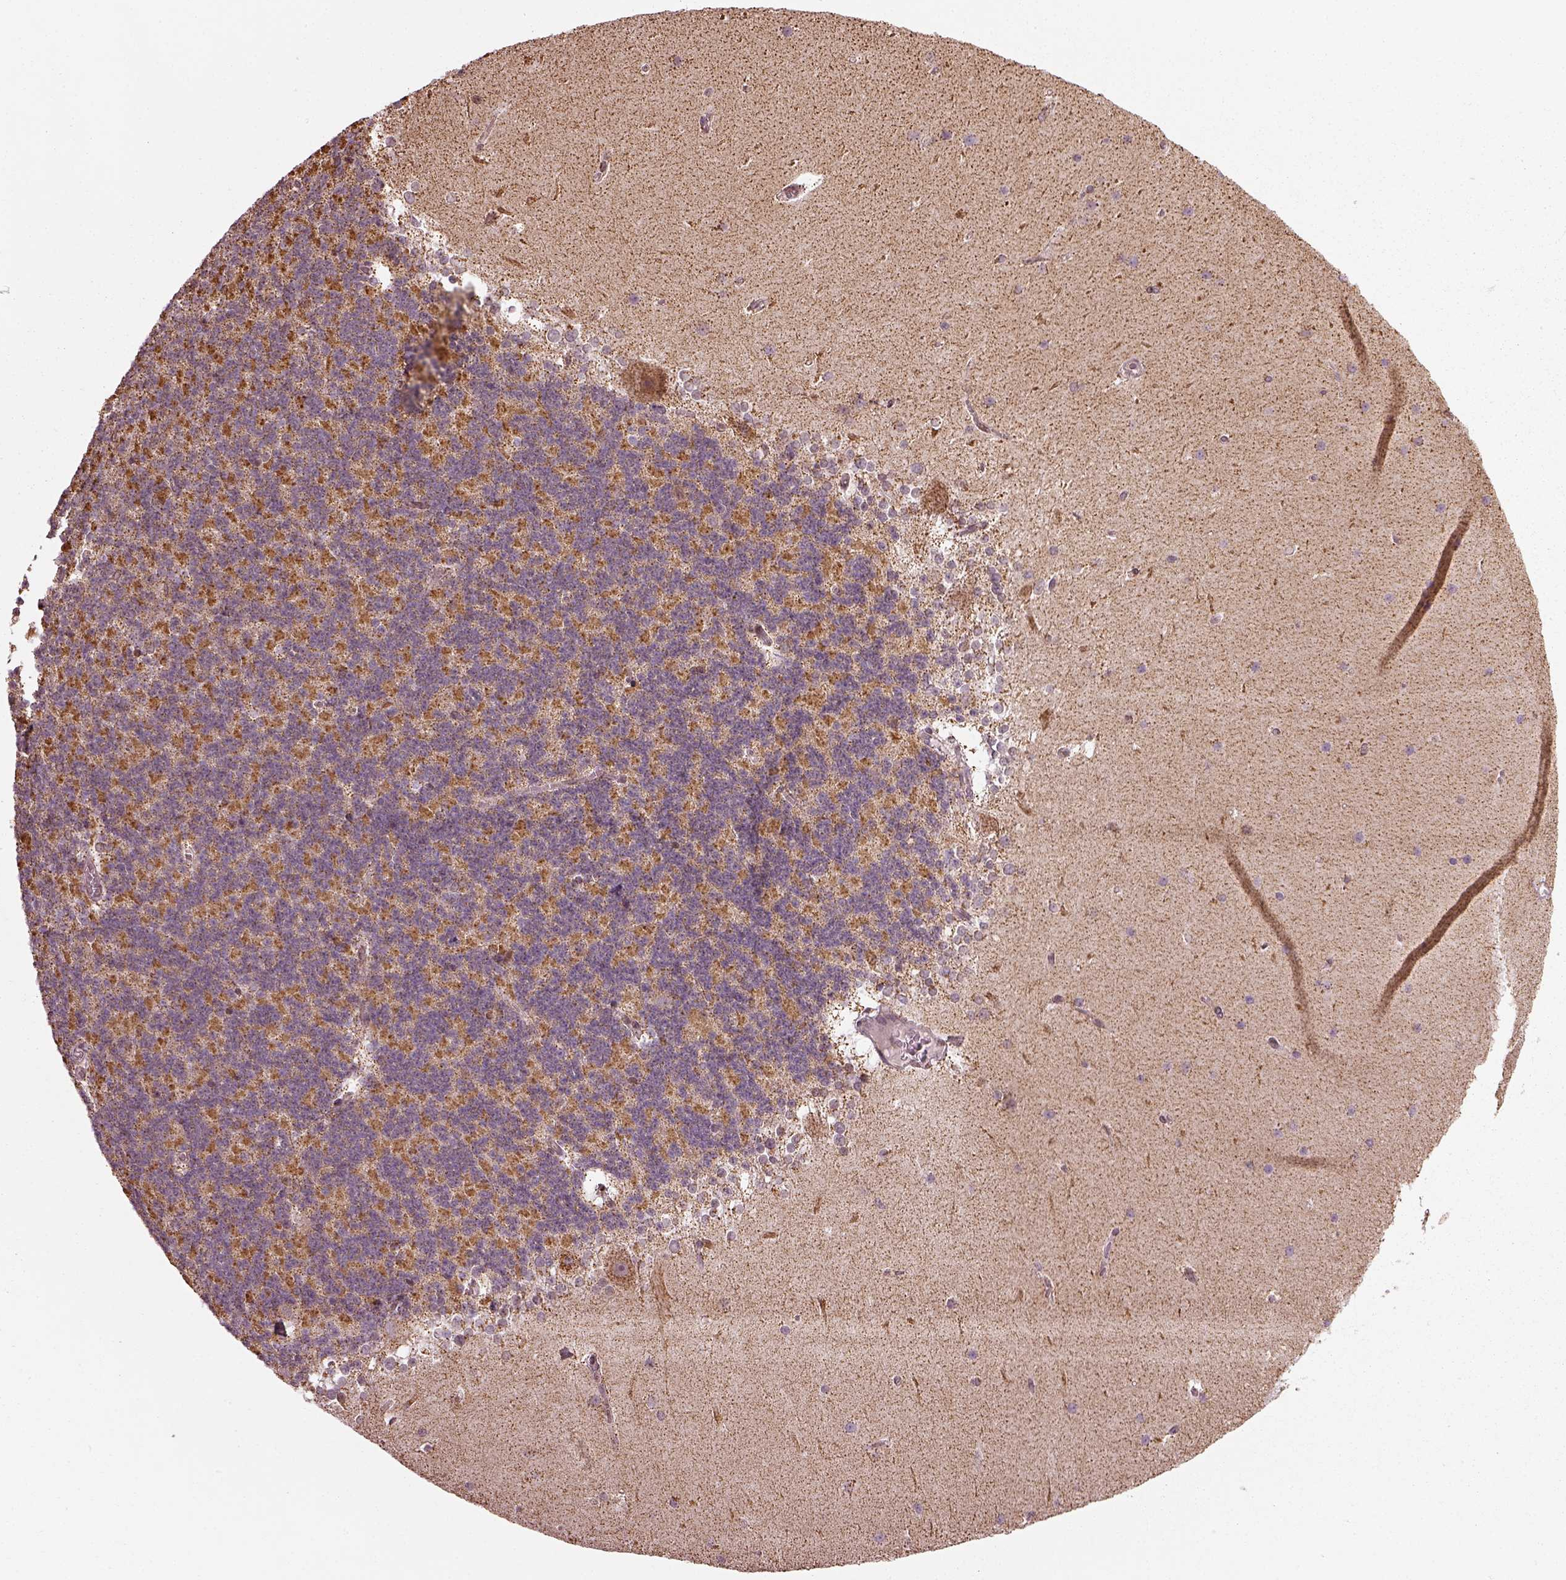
{"staining": {"intensity": "negative", "quantity": "none", "location": "none"}, "tissue": "cerebellum", "cell_type": "Cells in granular layer", "image_type": "normal", "snomed": [{"axis": "morphology", "description": "Normal tissue, NOS"}, {"axis": "topography", "description": "Cerebellum"}], "caption": "Cells in granular layer show no significant expression in unremarkable cerebellum.", "gene": "ACOT2", "patient": {"sex": "female", "age": 19}}